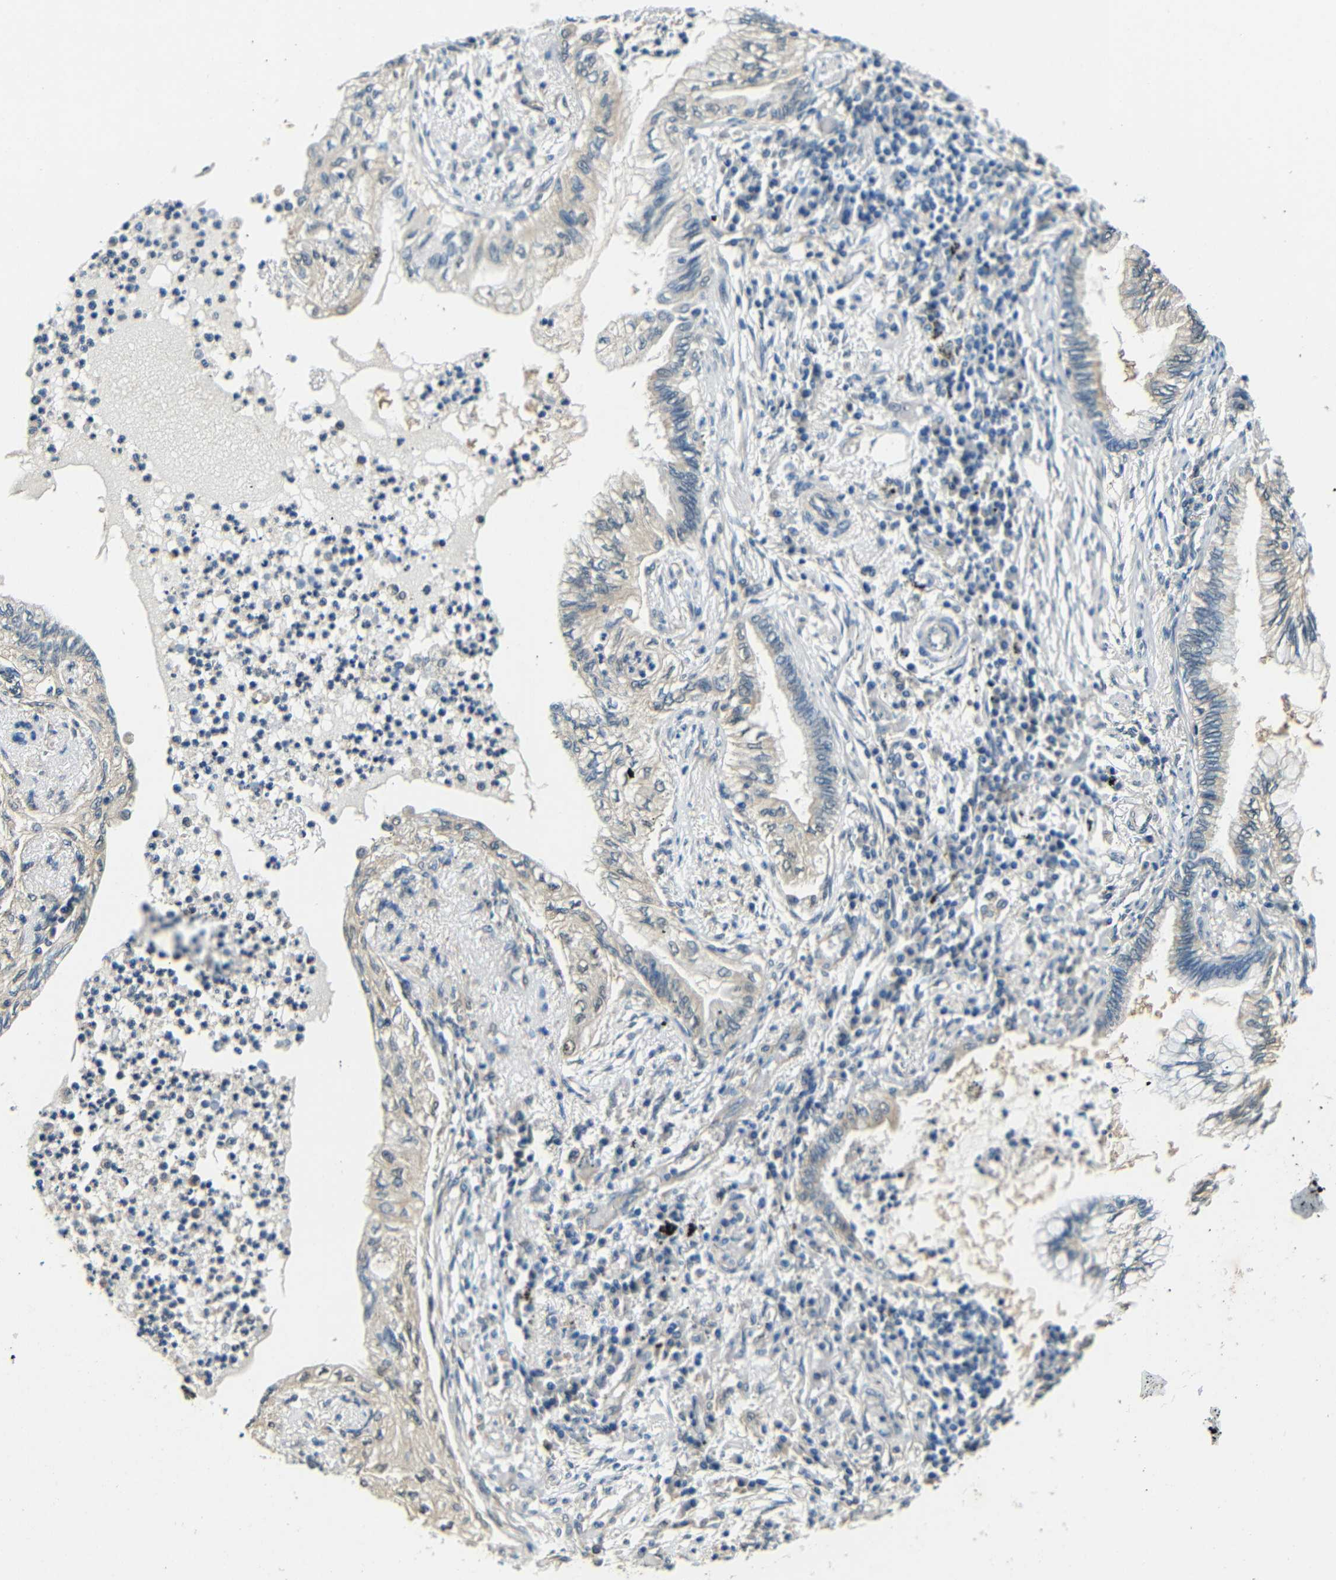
{"staining": {"intensity": "weak", "quantity": "<25%", "location": "cytoplasmic/membranous"}, "tissue": "lung cancer", "cell_type": "Tumor cells", "image_type": "cancer", "snomed": [{"axis": "morphology", "description": "Normal tissue, NOS"}, {"axis": "morphology", "description": "Adenocarcinoma, NOS"}, {"axis": "topography", "description": "Bronchus"}, {"axis": "topography", "description": "Lung"}], "caption": "Immunohistochemistry photomicrograph of lung cancer stained for a protein (brown), which demonstrates no positivity in tumor cells.", "gene": "ADAP1", "patient": {"sex": "female", "age": 70}}